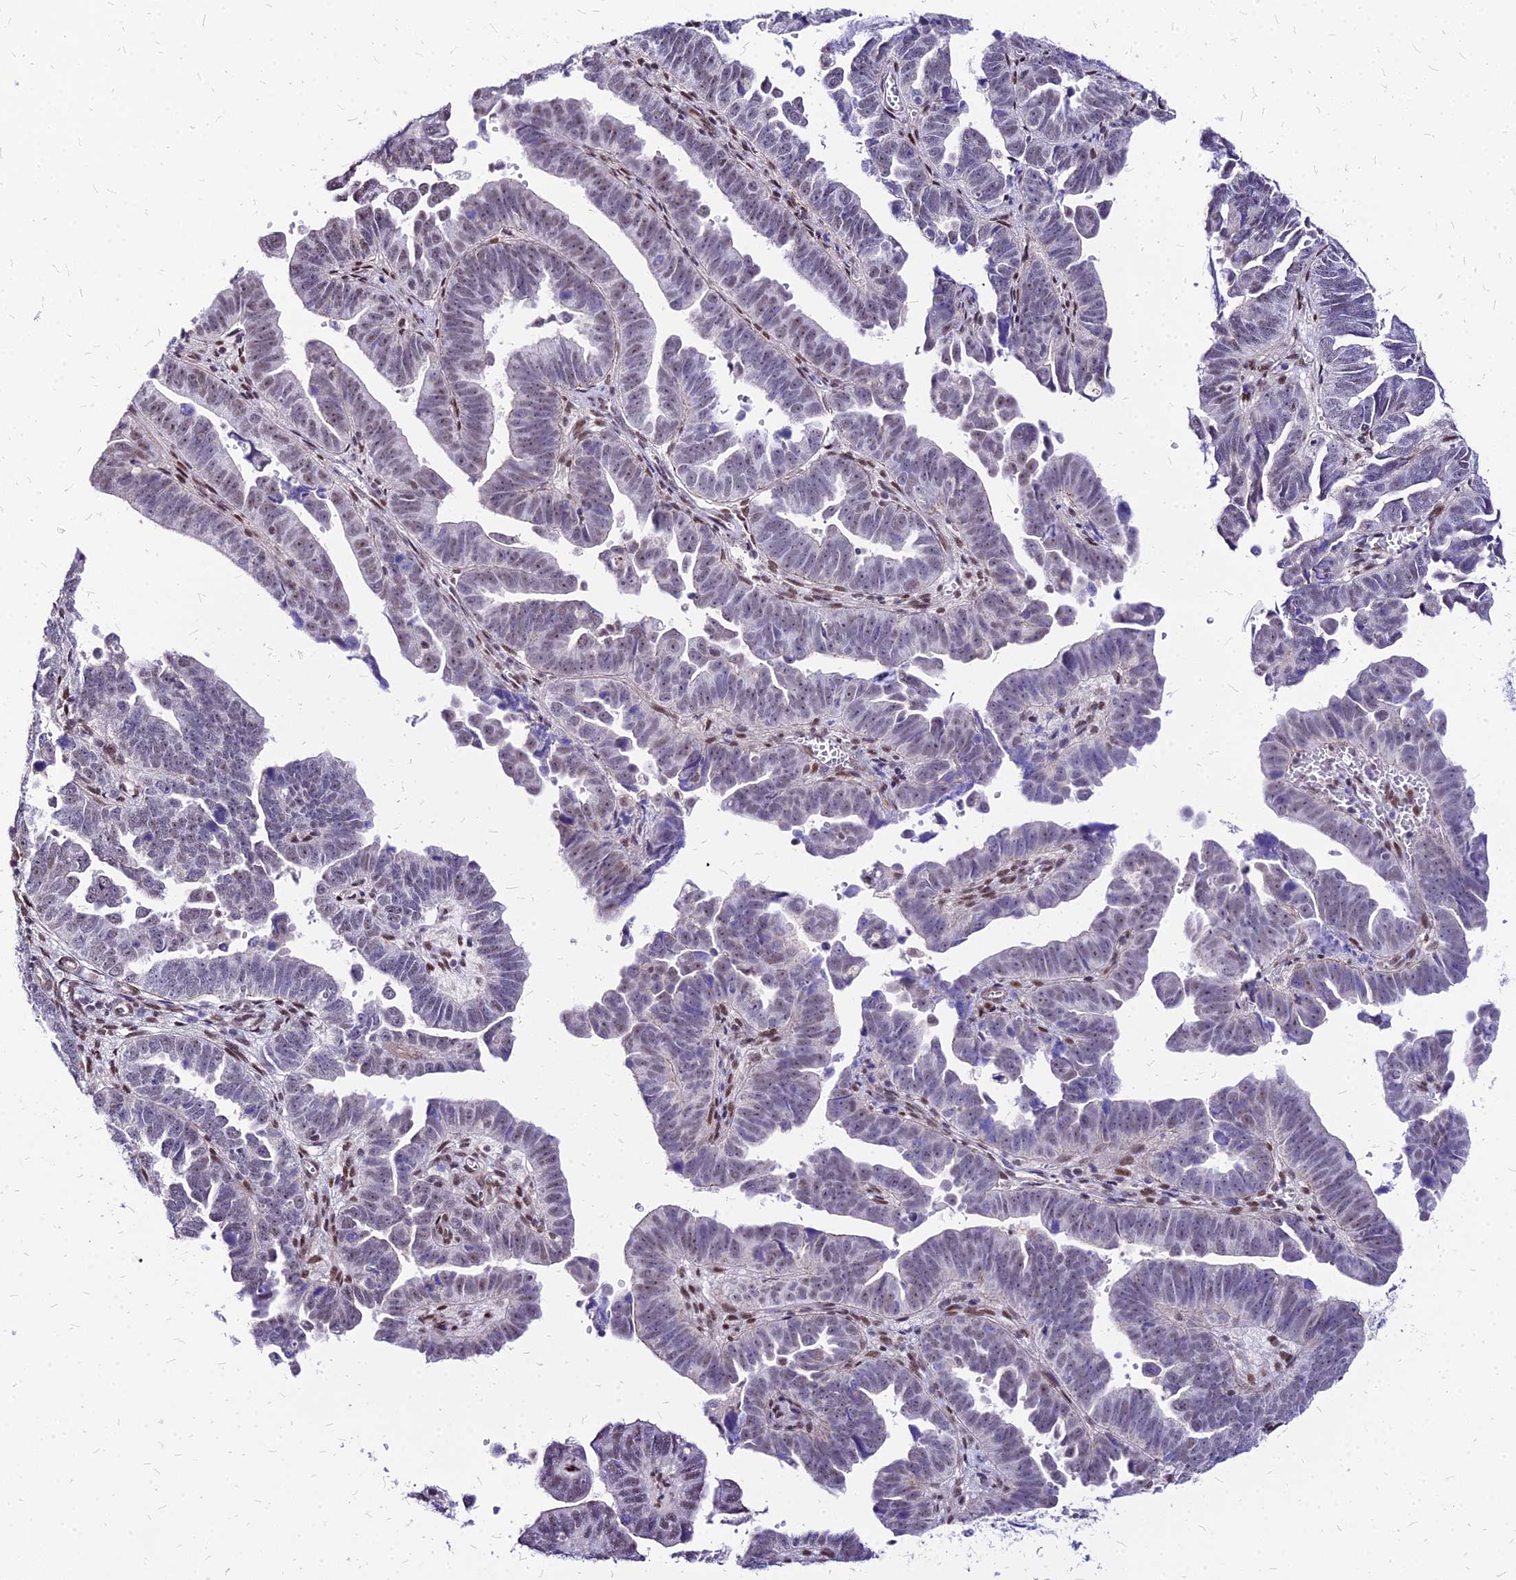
{"staining": {"intensity": "moderate", "quantity": "<25%", "location": "nuclear"}, "tissue": "endometrial cancer", "cell_type": "Tumor cells", "image_type": "cancer", "snomed": [{"axis": "morphology", "description": "Adenocarcinoma, NOS"}, {"axis": "topography", "description": "Endometrium"}], "caption": "Adenocarcinoma (endometrial) stained with immunohistochemistry demonstrates moderate nuclear expression in about <25% of tumor cells.", "gene": "FDX2", "patient": {"sex": "female", "age": 75}}